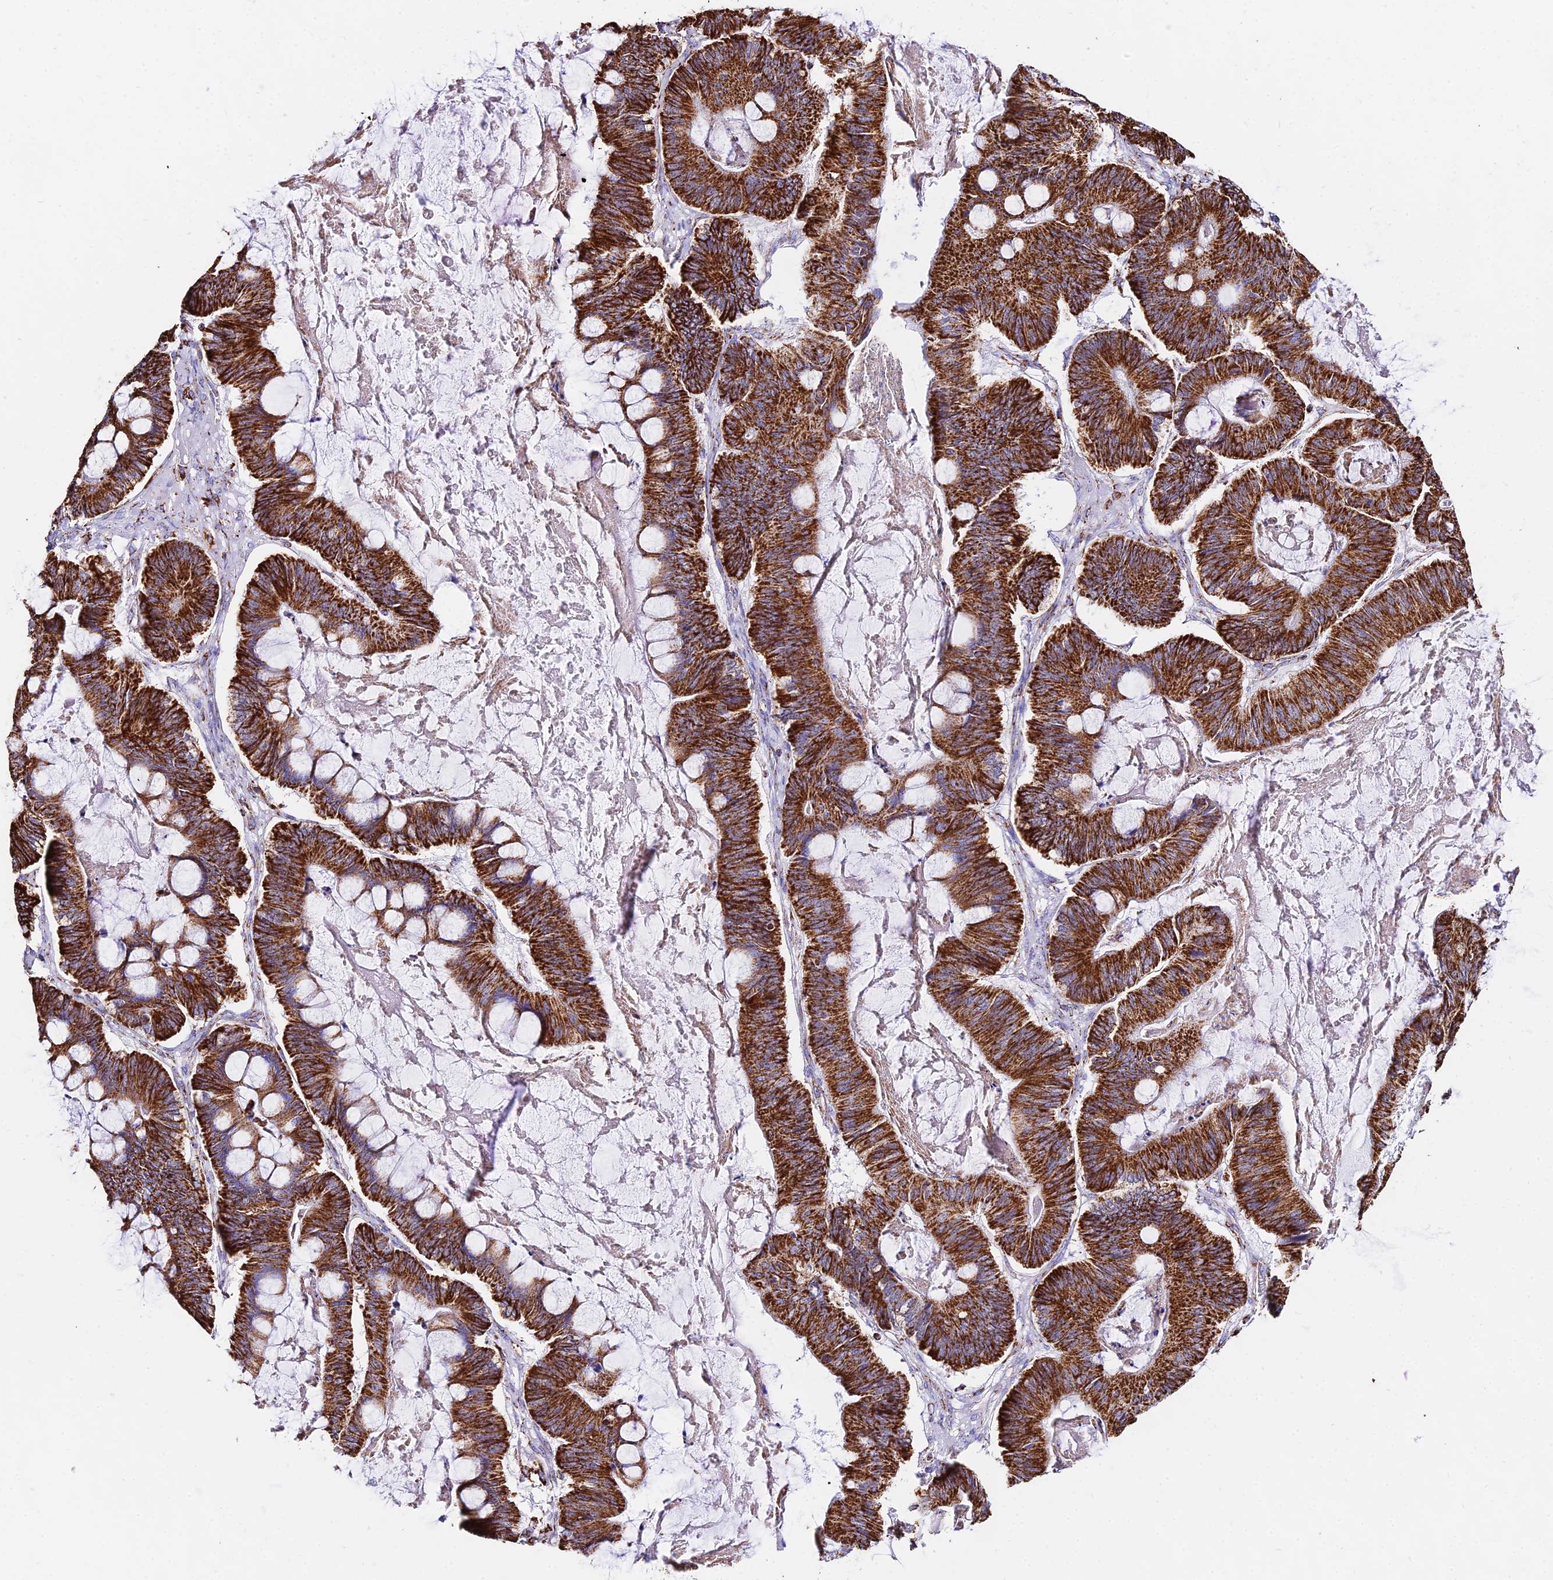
{"staining": {"intensity": "strong", "quantity": ">75%", "location": "cytoplasmic/membranous"}, "tissue": "ovarian cancer", "cell_type": "Tumor cells", "image_type": "cancer", "snomed": [{"axis": "morphology", "description": "Cystadenocarcinoma, mucinous, NOS"}, {"axis": "topography", "description": "Ovary"}], "caption": "Brown immunohistochemical staining in human ovarian cancer shows strong cytoplasmic/membranous expression in about >75% of tumor cells.", "gene": "ATP5PD", "patient": {"sex": "female", "age": 61}}